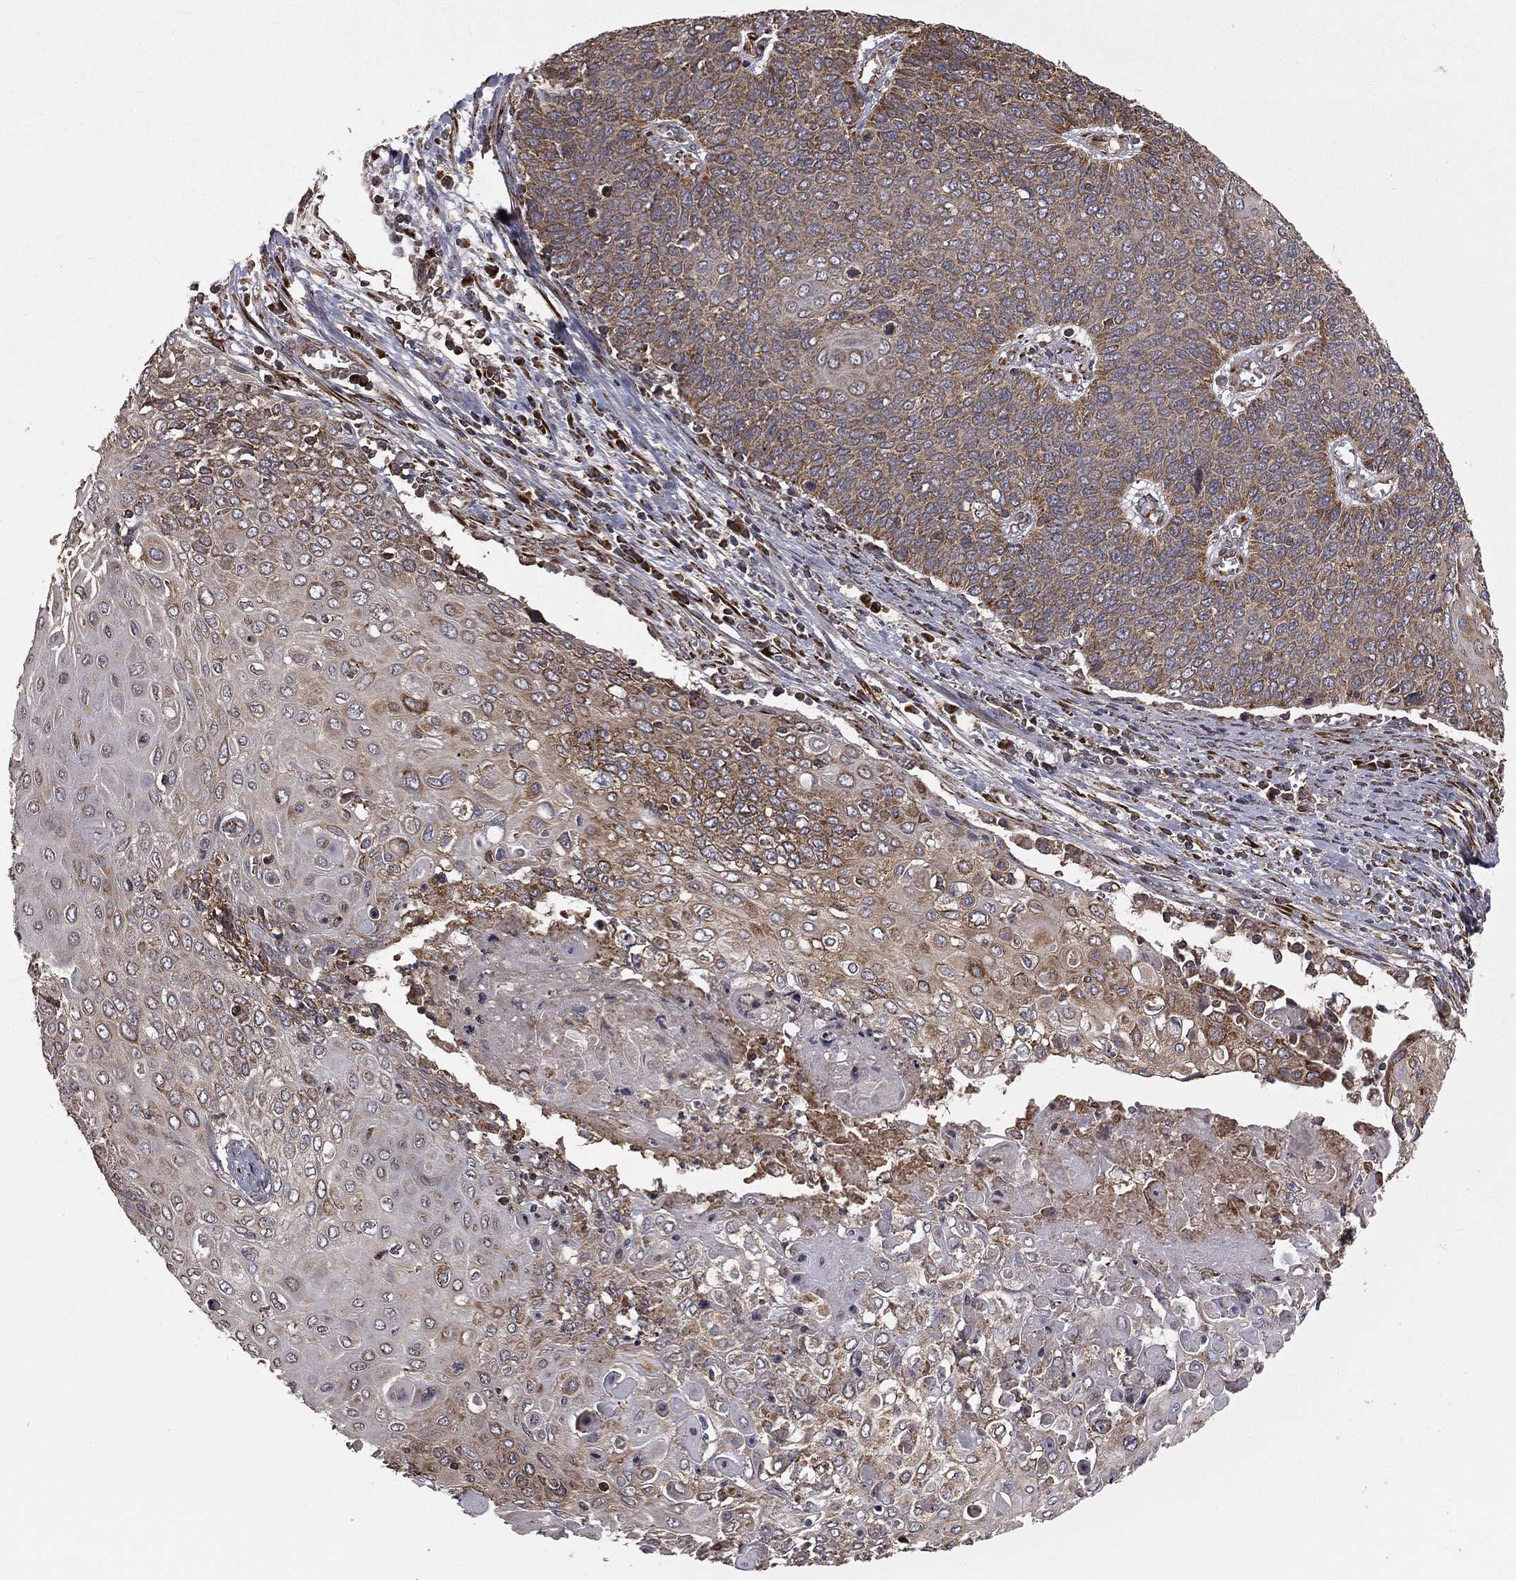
{"staining": {"intensity": "moderate", "quantity": ">75%", "location": "cytoplasmic/membranous"}, "tissue": "cervical cancer", "cell_type": "Tumor cells", "image_type": "cancer", "snomed": [{"axis": "morphology", "description": "Squamous cell carcinoma, NOS"}, {"axis": "topography", "description": "Cervix"}], "caption": "Cervical squamous cell carcinoma stained with DAB (3,3'-diaminobenzidine) immunohistochemistry (IHC) shows medium levels of moderate cytoplasmic/membranous staining in about >75% of tumor cells. (brown staining indicates protein expression, while blue staining denotes nuclei).", "gene": "OLFML1", "patient": {"sex": "female", "age": 39}}